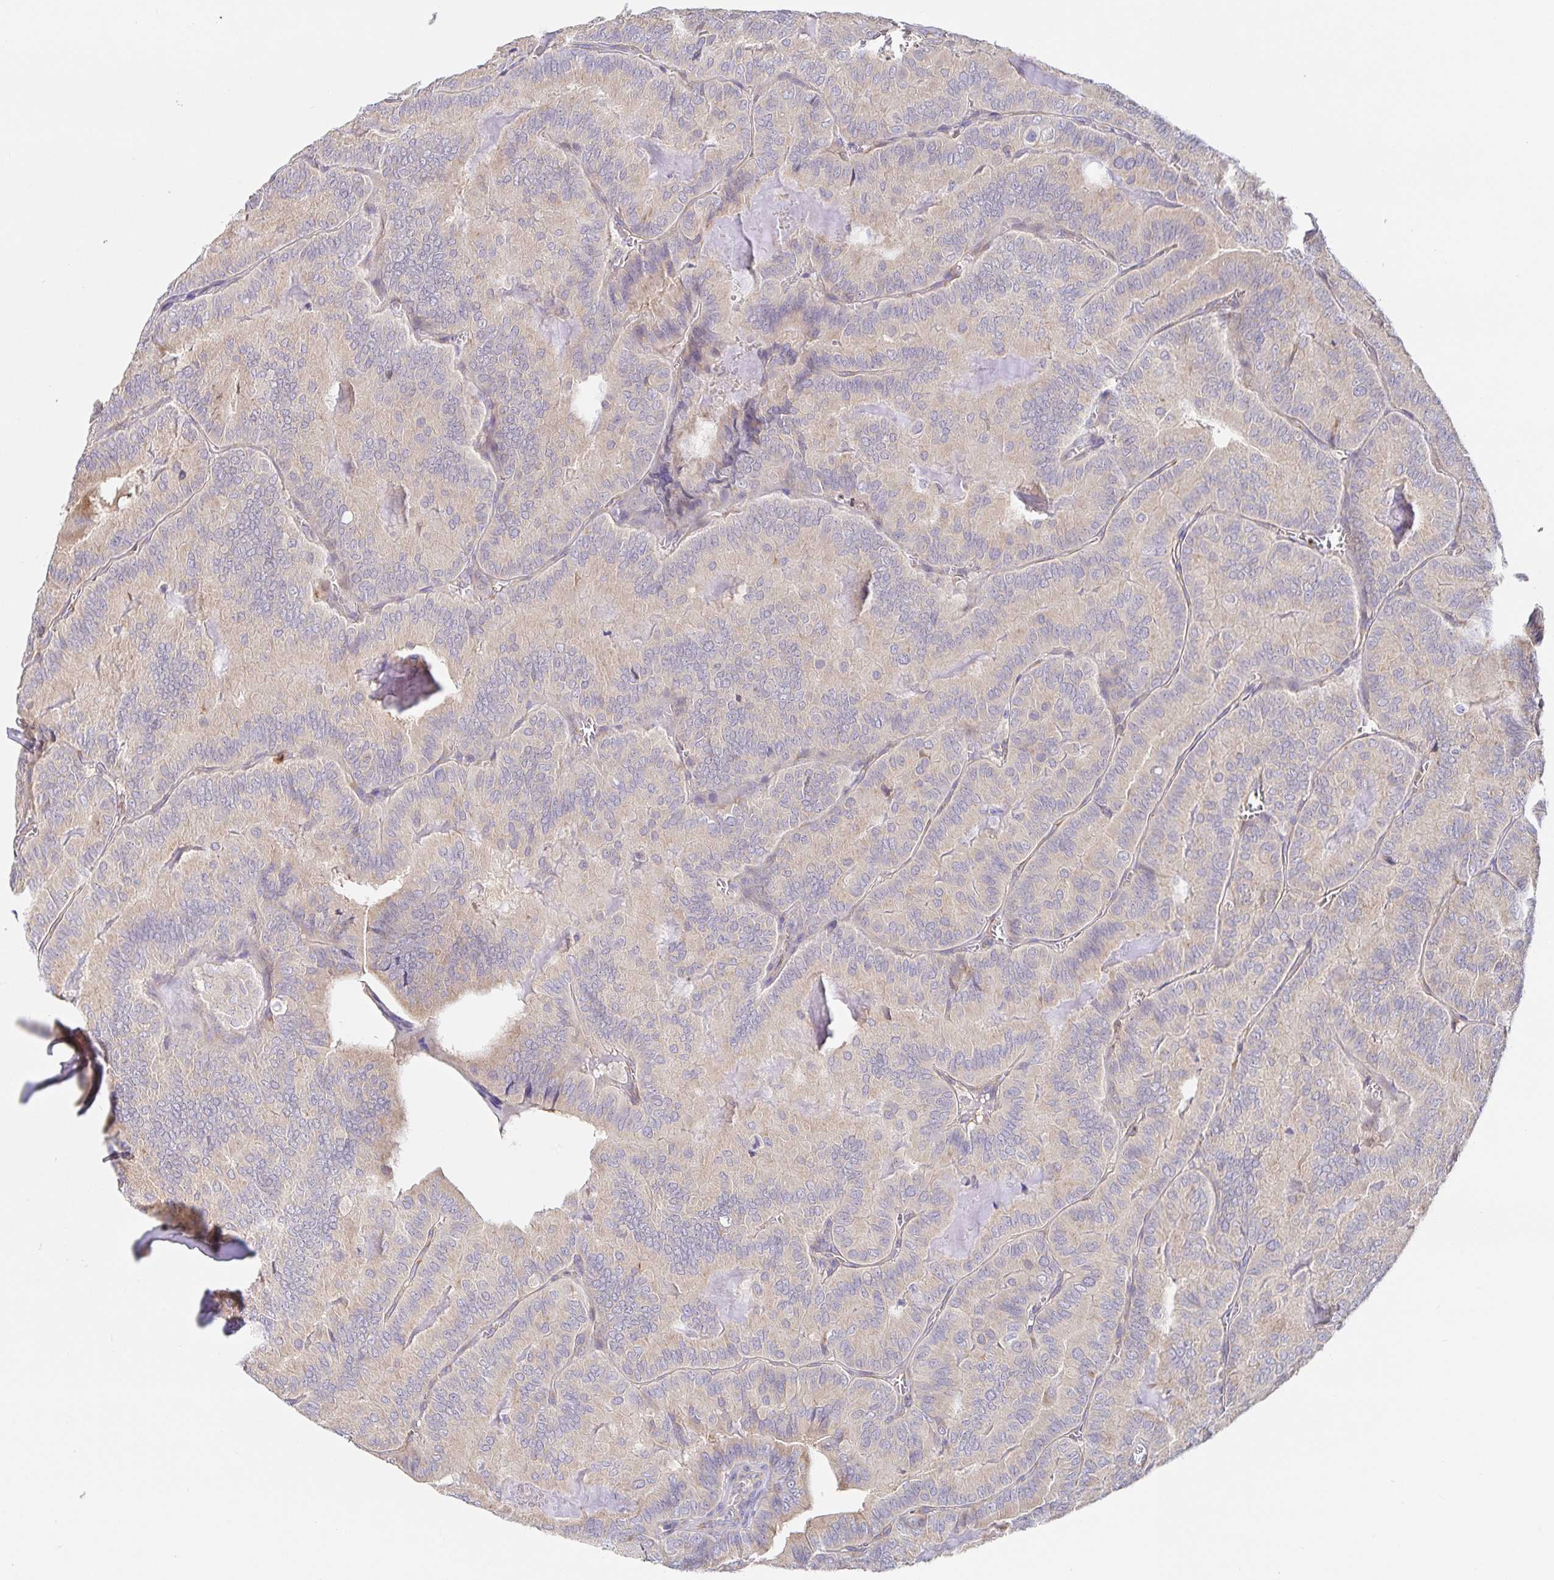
{"staining": {"intensity": "negative", "quantity": "none", "location": "none"}, "tissue": "thyroid cancer", "cell_type": "Tumor cells", "image_type": "cancer", "snomed": [{"axis": "morphology", "description": "Papillary adenocarcinoma, NOS"}, {"axis": "topography", "description": "Thyroid gland"}], "caption": "Papillary adenocarcinoma (thyroid) was stained to show a protein in brown. There is no significant expression in tumor cells. Nuclei are stained in blue.", "gene": "PDPK1", "patient": {"sex": "female", "age": 75}}